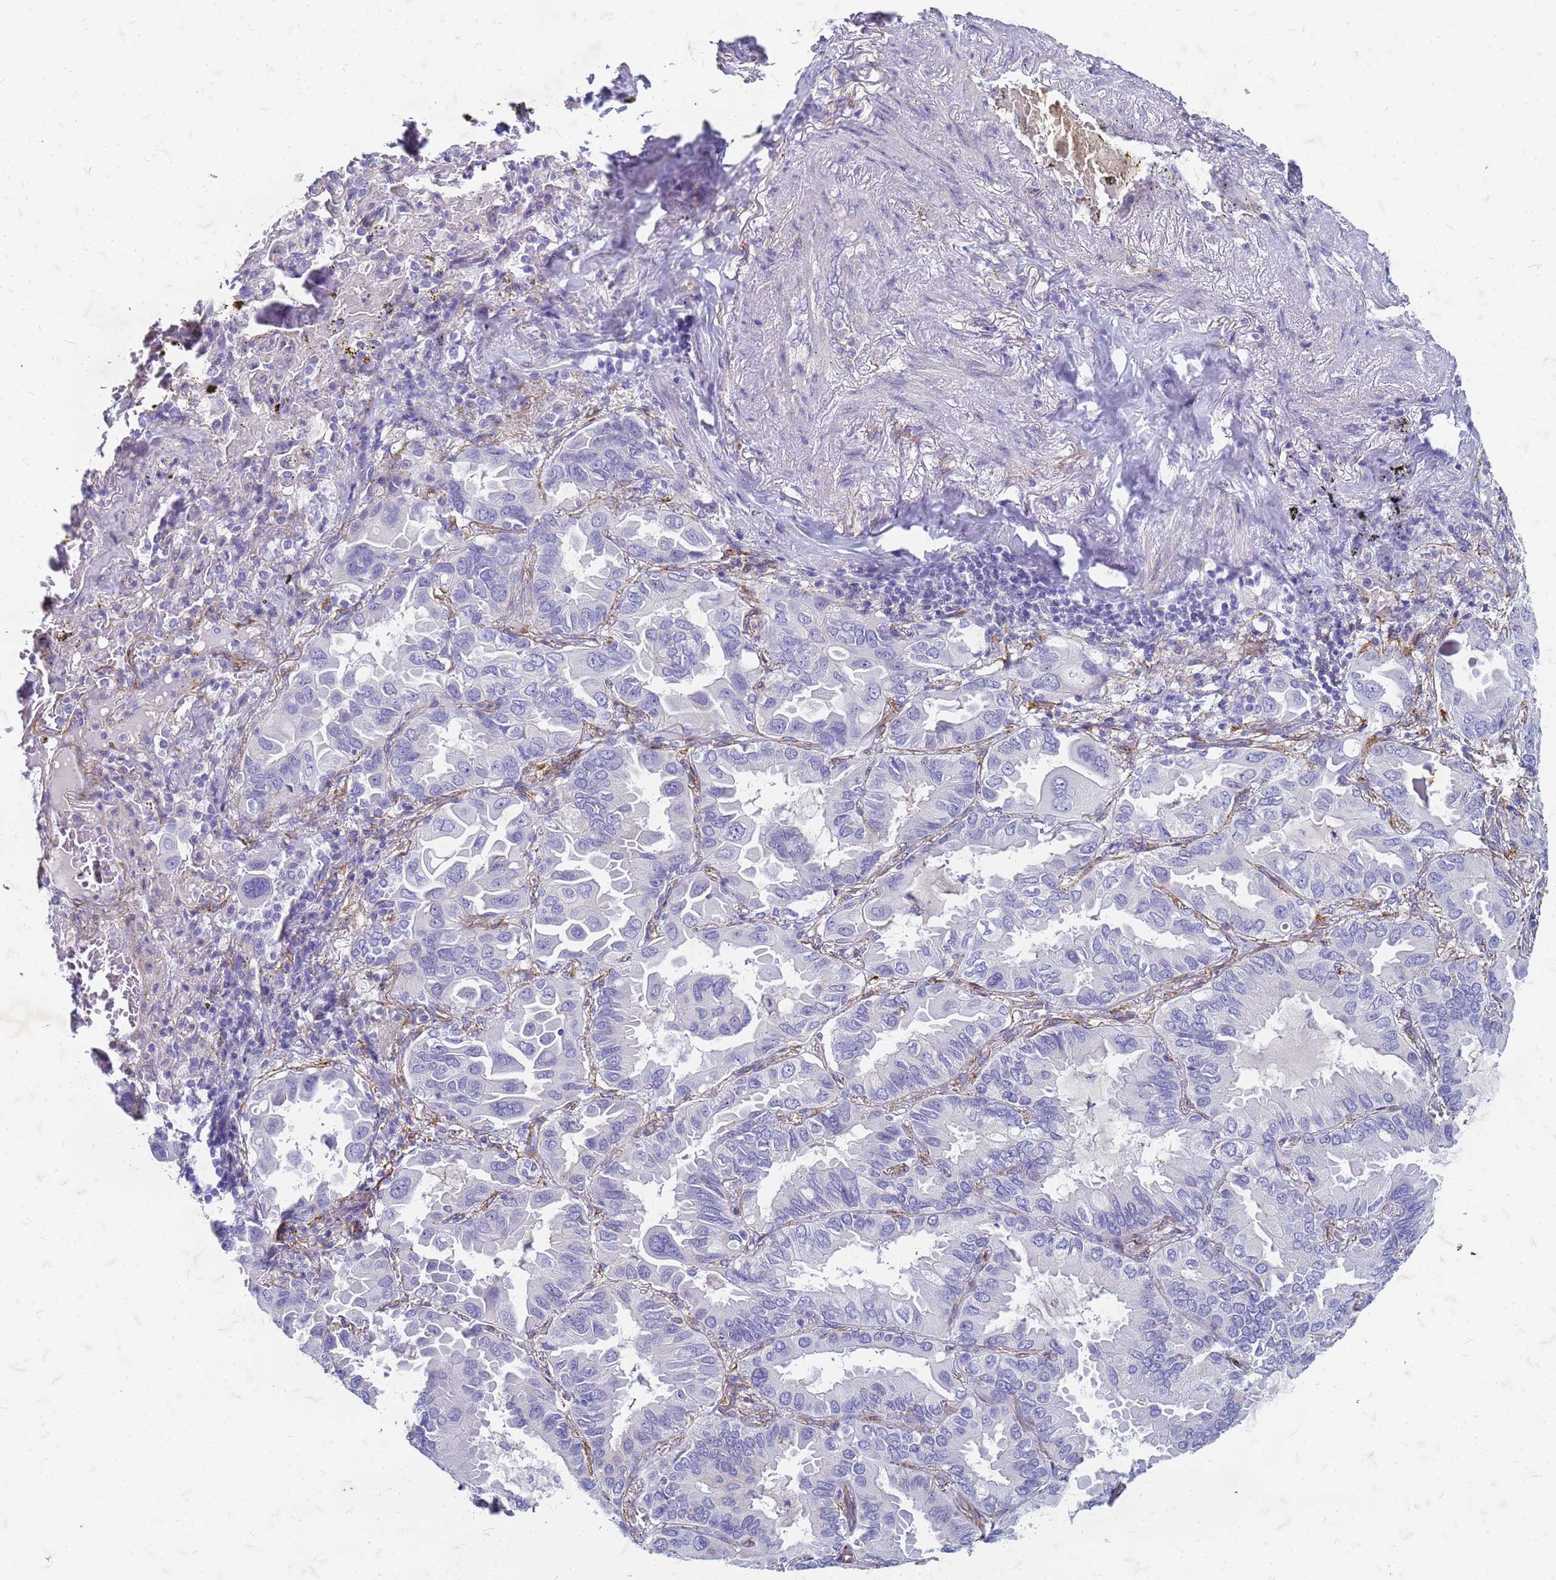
{"staining": {"intensity": "negative", "quantity": "none", "location": "none"}, "tissue": "lung cancer", "cell_type": "Tumor cells", "image_type": "cancer", "snomed": [{"axis": "morphology", "description": "Adenocarcinoma, NOS"}, {"axis": "topography", "description": "Lung"}], "caption": "An immunohistochemistry (IHC) histopathology image of lung cancer (adenocarcinoma) is shown. There is no staining in tumor cells of lung cancer (adenocarcinoma). (Stains: DAB immunohistochemistry (IHC) with hematoxylin counter stain, Microscopy: brightfield microscopy at high magnification).", "gene": "TRIM64B", "patient": {"sex": "male", "age": 64}}